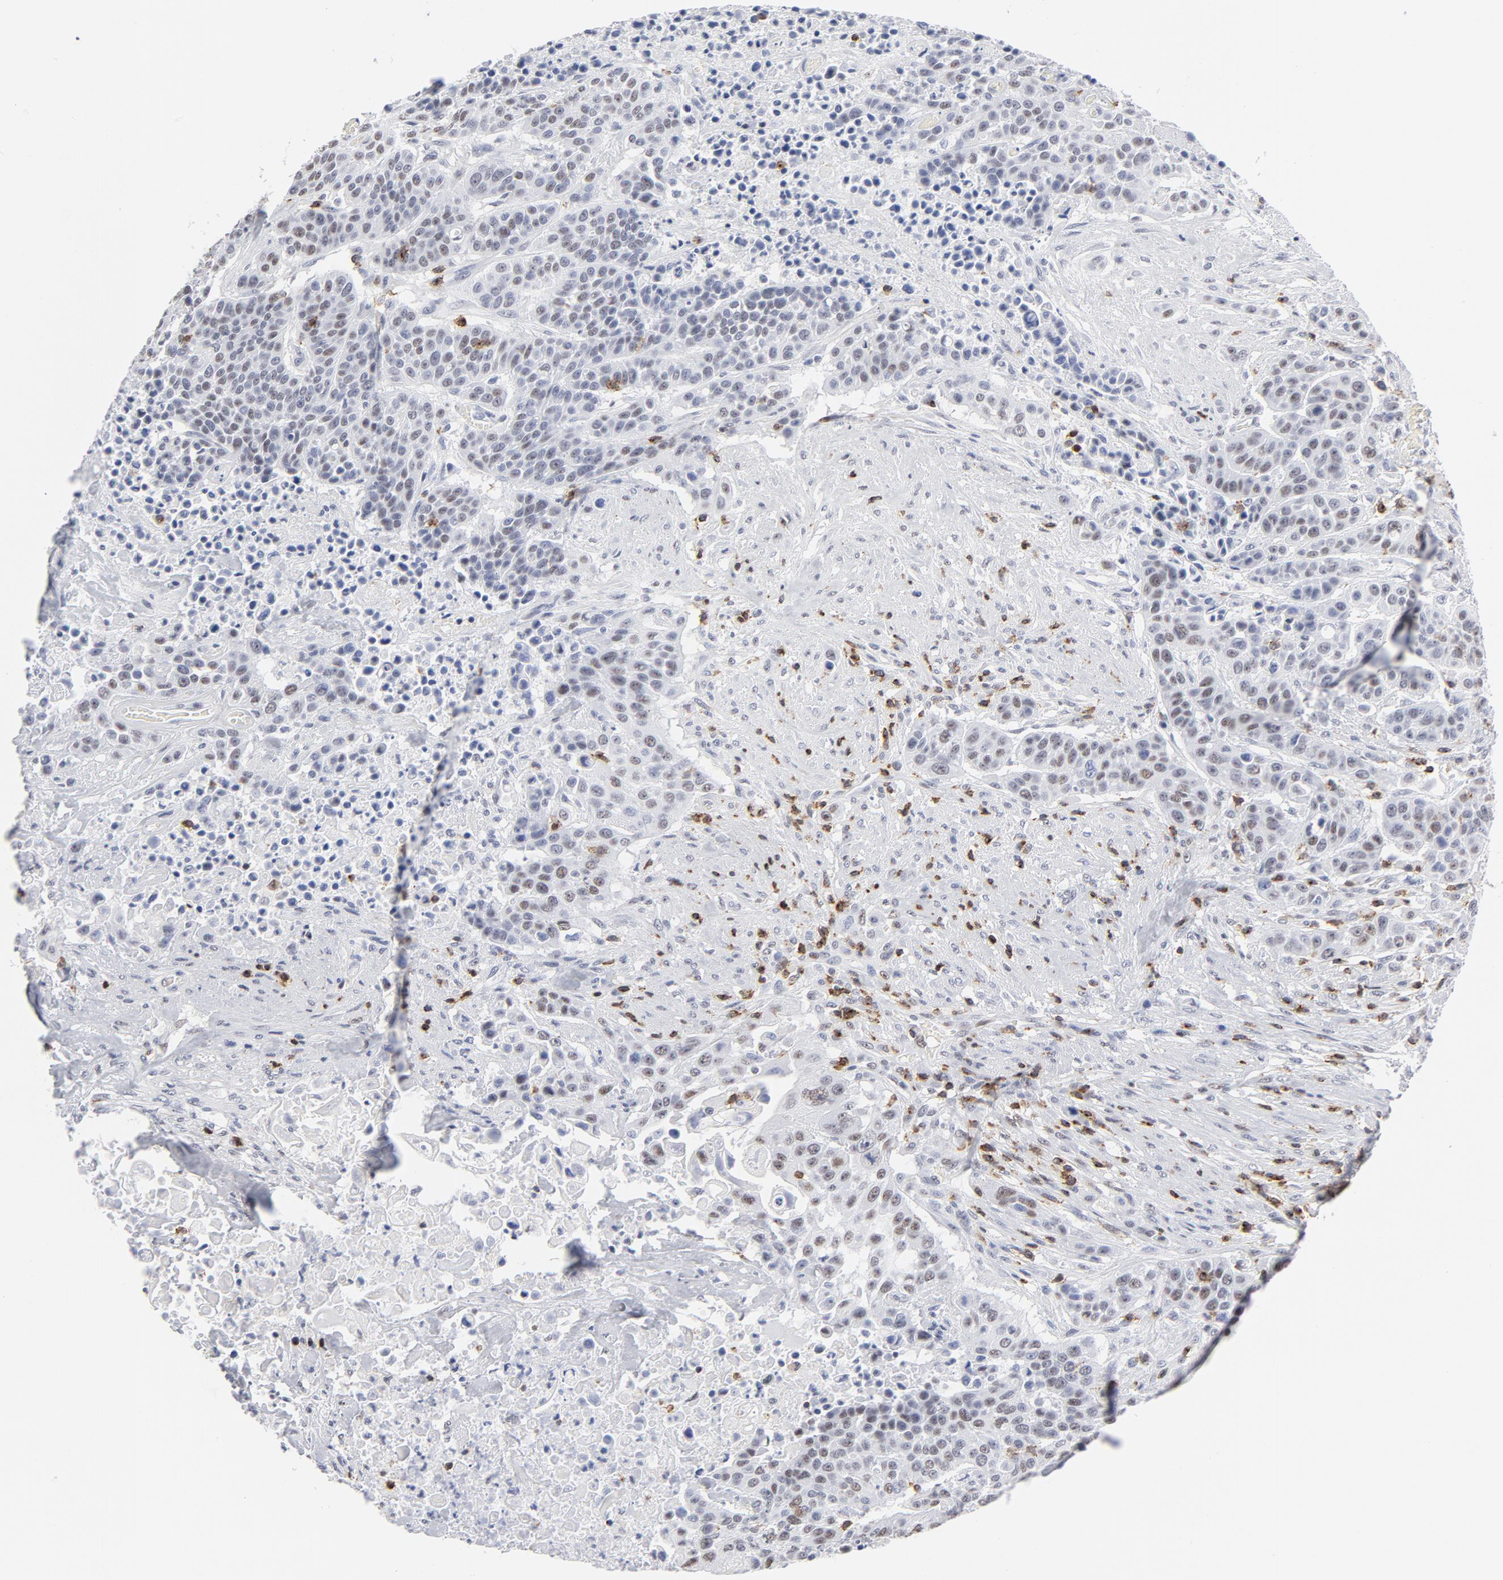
{"staining": {"intensity": "weak", "quantity": "25%-75%", "location": "nuclear"}, "tissue": "urothelial cancer", "cell_type": "Tumor cells", "image_type": "cancer", "snomed": [{"axis": "morphology", "description": "Urothelial carcinoma, High grade"}, {"axis": "topography", "description": "Urinary bladder"}], "caption": "The immunohistochemical stain highlights weak nuclear positivity in tumor cells of urothelial cancer tissue. (brown staining indicates protein expression, while blue staining denotes nuclei).", "gene": "CD2", "patient": {"sex": "male", "age": 74}}